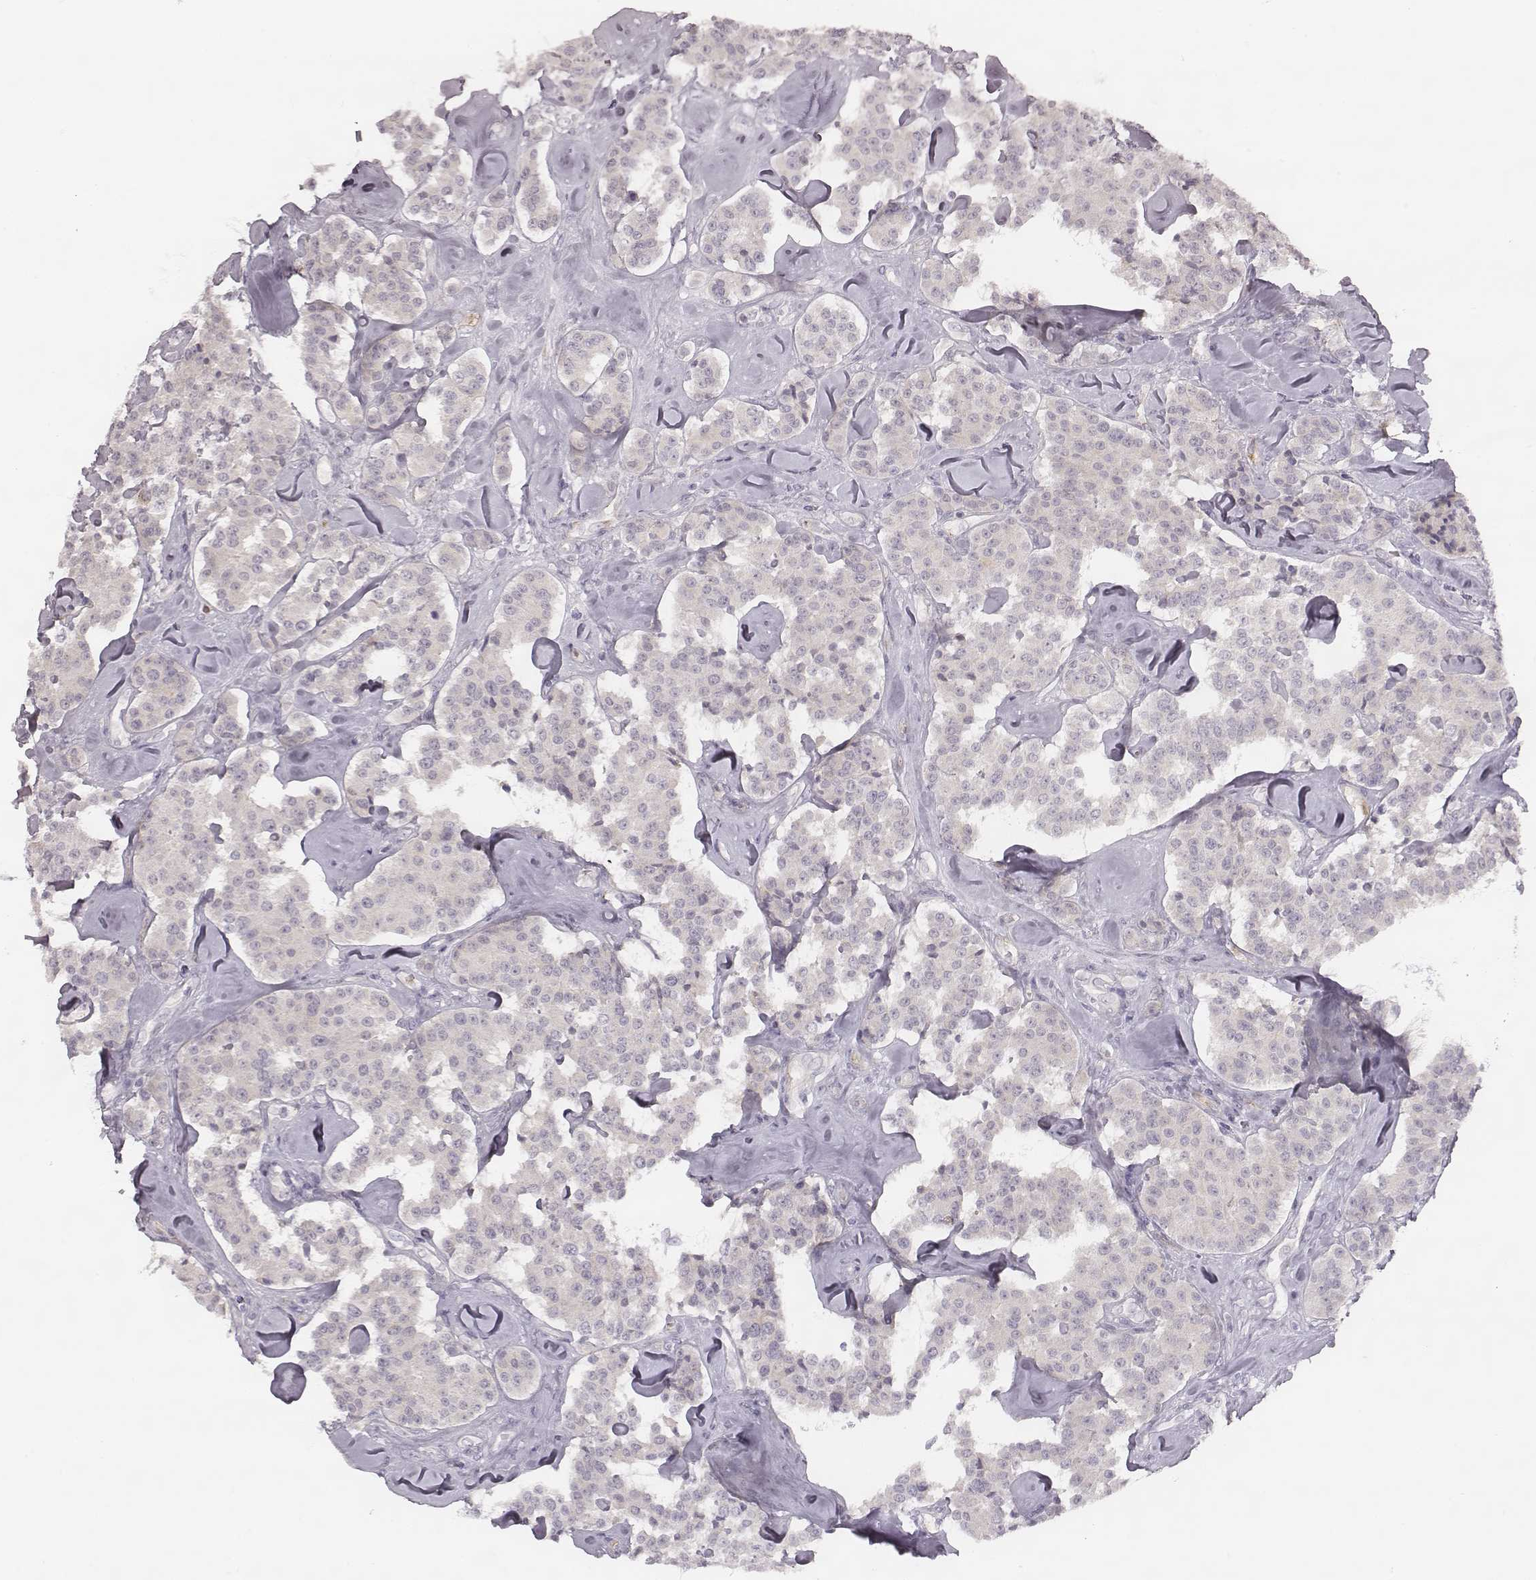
{"staining": {"intensity": "negative", "quantity": "none", "location": "none"}, "tissue": "carcinoid", "cell_type": "Tumor cells", "image_type": "cancer", "snomed": [{"axis": "morphology", "description": "Carcinoid, malignant, NOS"}, {"axis": "topography", "description": "Pancreas"}], "caption": "High magnification brightfield microscopy of carcinoid stained with DAB (brown) and counterstained with hematoxylin (blue): tumor cells show no significant staining.", "gene": "KCNJ12", "patient": {"sex": "male", "age": 41}}